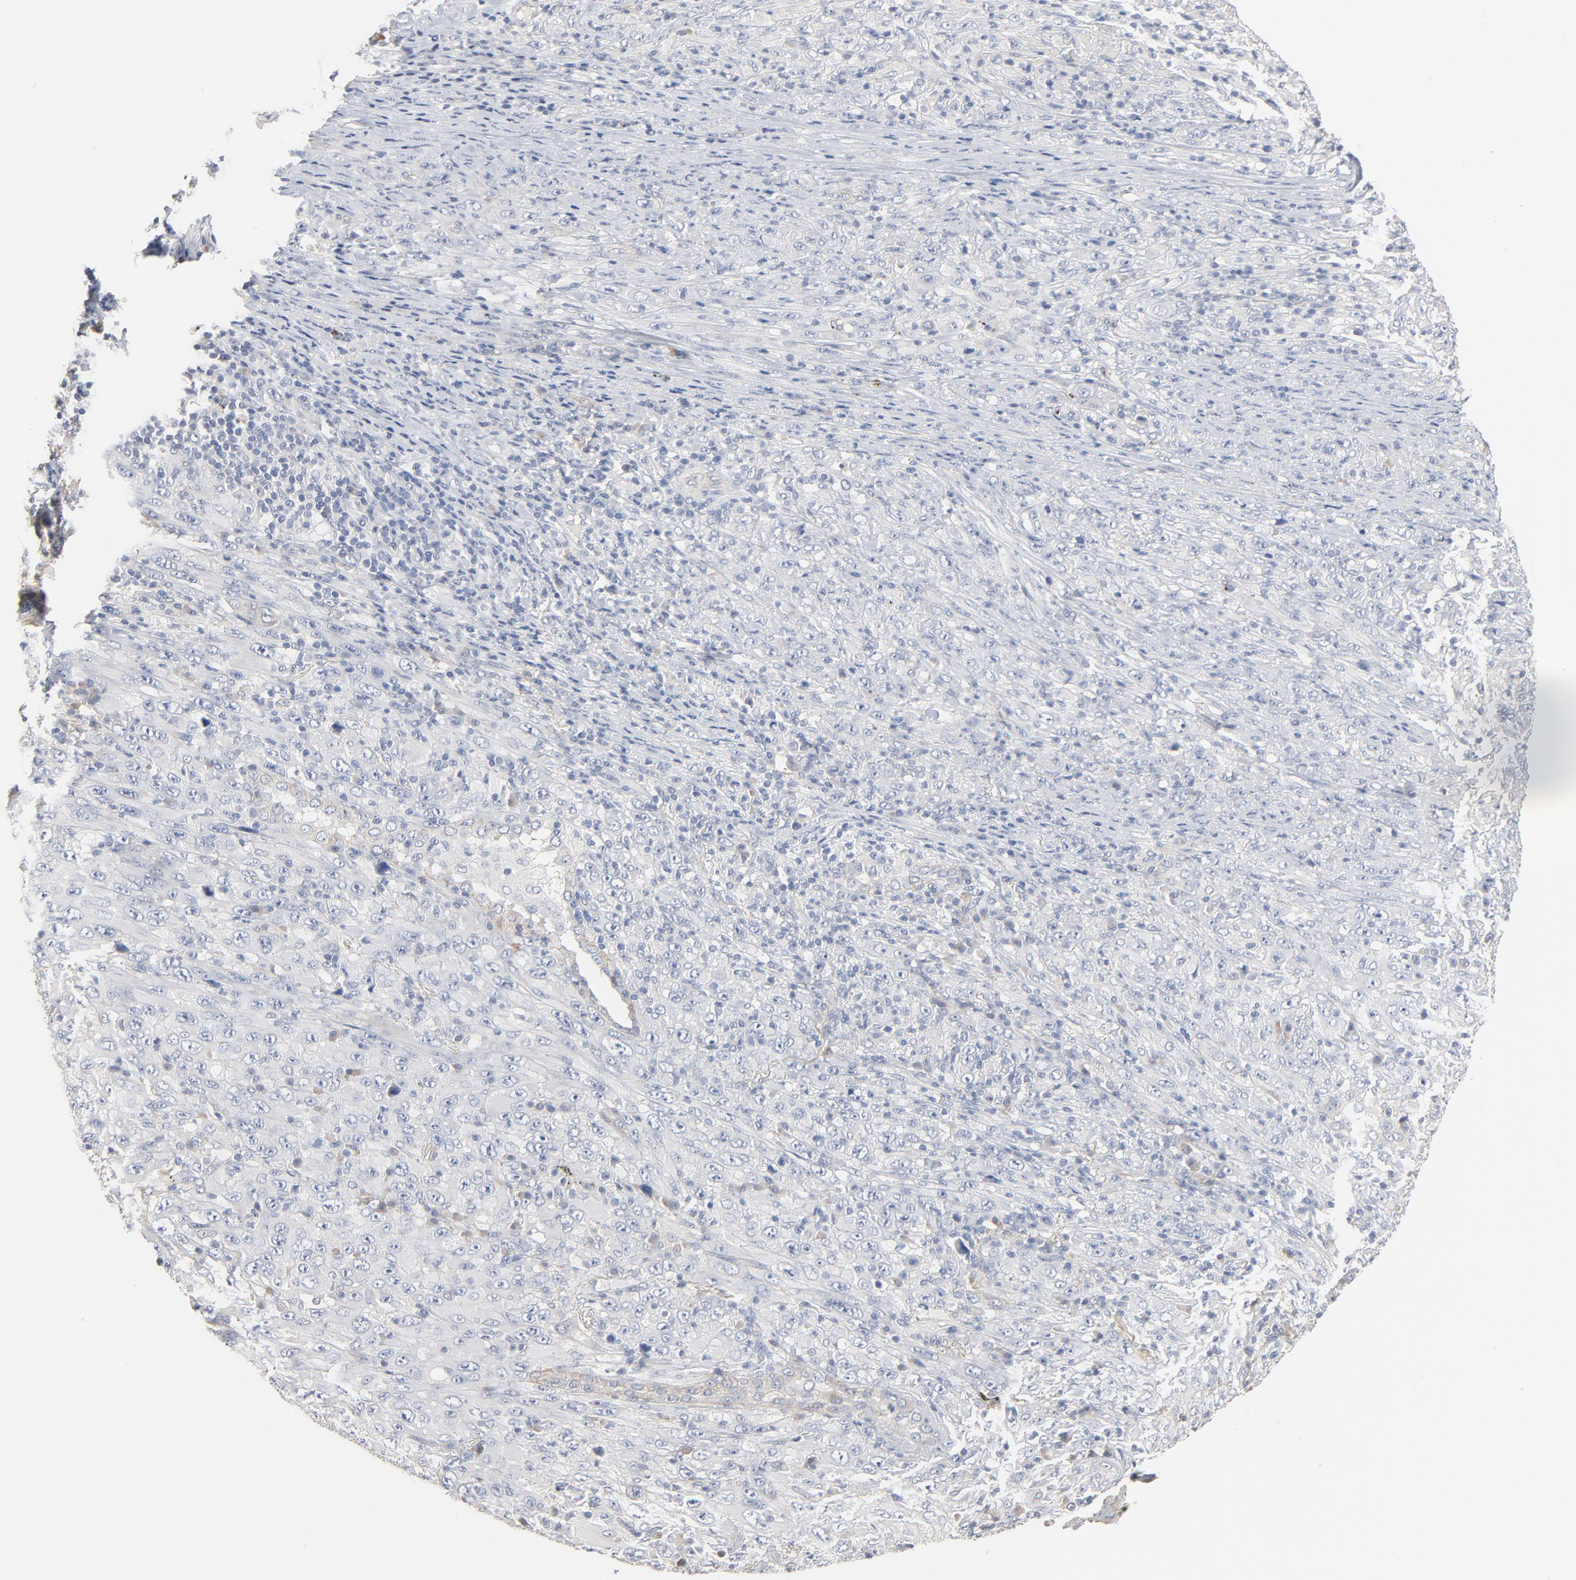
{"staining": {"intensity": "negative", "quantity": "none", "location": "none"}, "tissue": "melanoma", "cell_type": "Tumor cells", "image_type": "cancer", "snomed": [{"axis": "morphology", "description": "Malignant melanoma, Metastatic site"}, {"axis": "topography", "description": "Skin"}], "caption": "The immunohistochemistry micrograph has no significant positivity in tumor cells of melanoma tissue.", "gene": "EPCAM", "patient": {"sex": "female", "age": 56}}